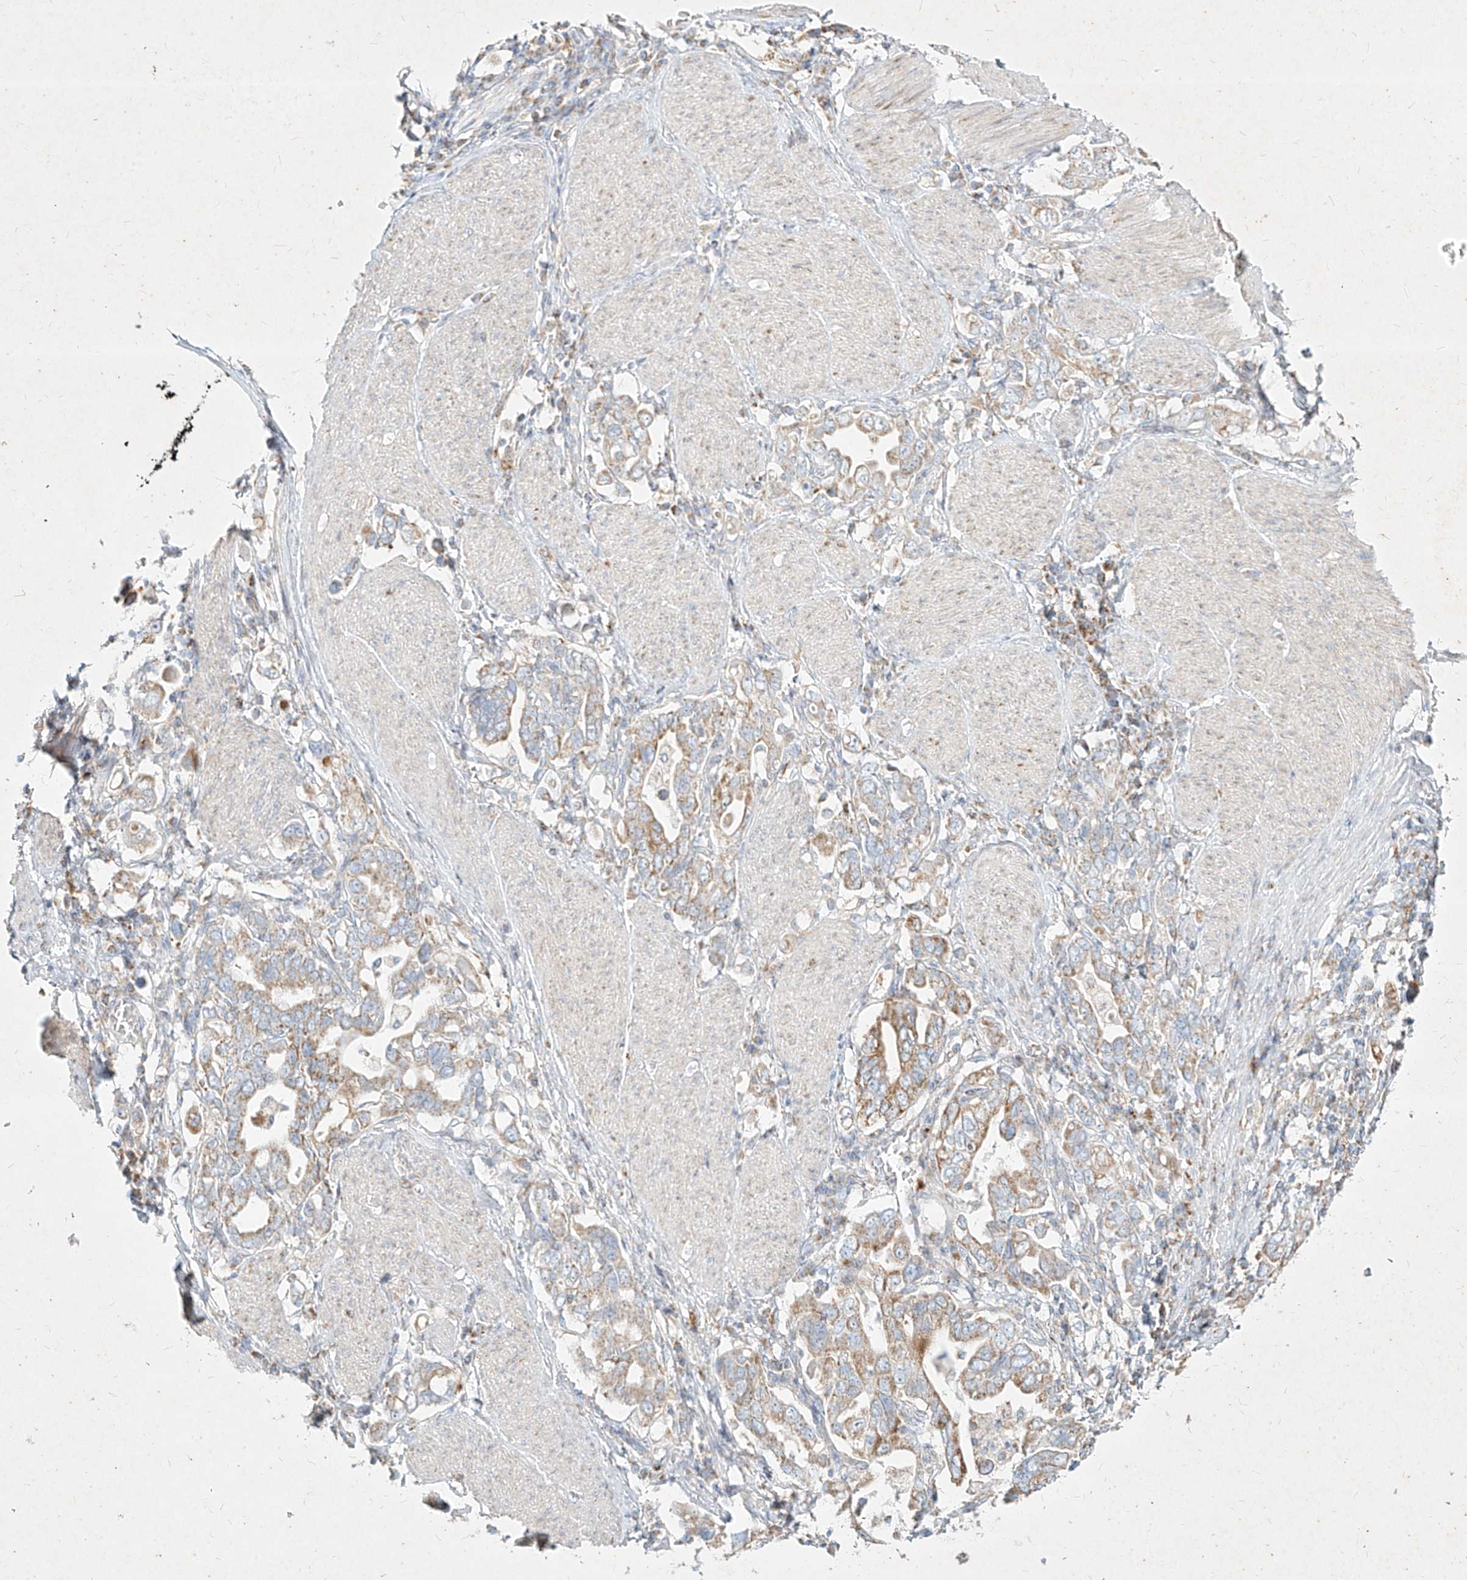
{"staining": {"intensity": "moderate", "quantity": "25%-75%", "location": "cytoplasmic/membranous"}, "tissue": "stomach cancer", "cell_type": "Tumor cells", "image_type": "cancer", "snomed": [{"axis": "morphology", "description": "Adenocarcinoma, NOS"}, {"axis": "topography", "description": "Stomach, upper"}], "caption": "Immunohistochemistry photomicrograph of stomach adenocarcinoma stained for a protein (brown), which shows medium levels of moderate cytoplasmic/membranous positivity in approximately 25%-75% of tumor cells.", "gene": "MTX2", "patient": {"sex": "male", "age": 62}}